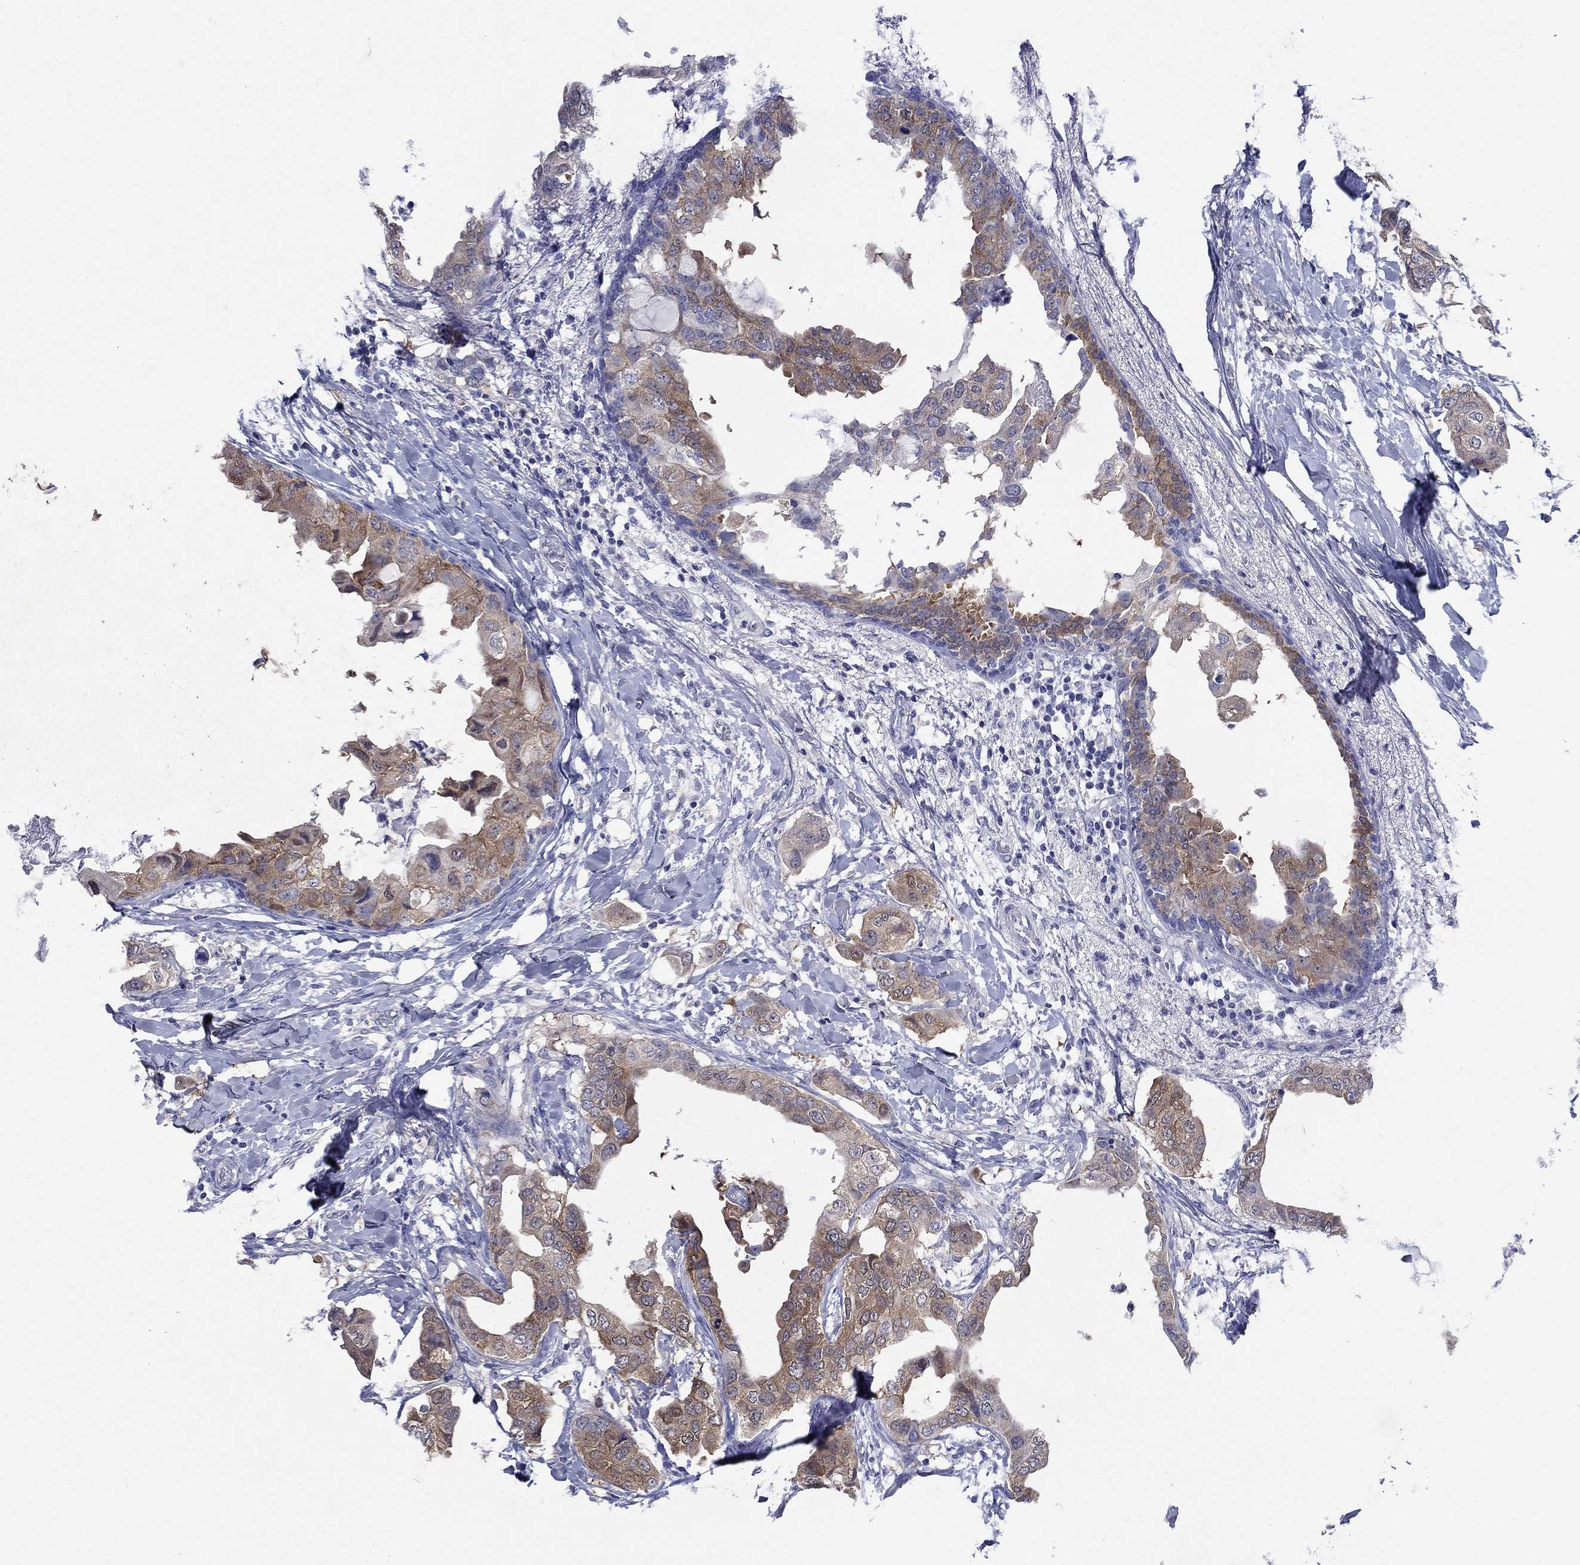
{"staining": {"intensity": "moderate", "quantity": "25%-75%", "location": "cytoplasmic/membranous"}, "tissue": "breast cancer", "cell_type": "Tumor cells", "image_type": "cancer", "snomed": [{"axis": "morphology", "description": "Normal tissue, NOS"}, {"axis": "morphology", "description": "Duct carcinoma"}, {"axis": "topography", "description": "Breast"}], "caption": "Immunohistochemical staining of infiltrating ductal carcinoma (breast) exhibits medium levels of moderate cytoplasmic/membranous protein expression in about 25%-75% of tumor cells. (DAB (3,3'-diaminobenzidine) IHC with brightfield microscopy, high magnification).", "gene": "SULT2B1", "patient": {"sex": "female", "age": 40}}